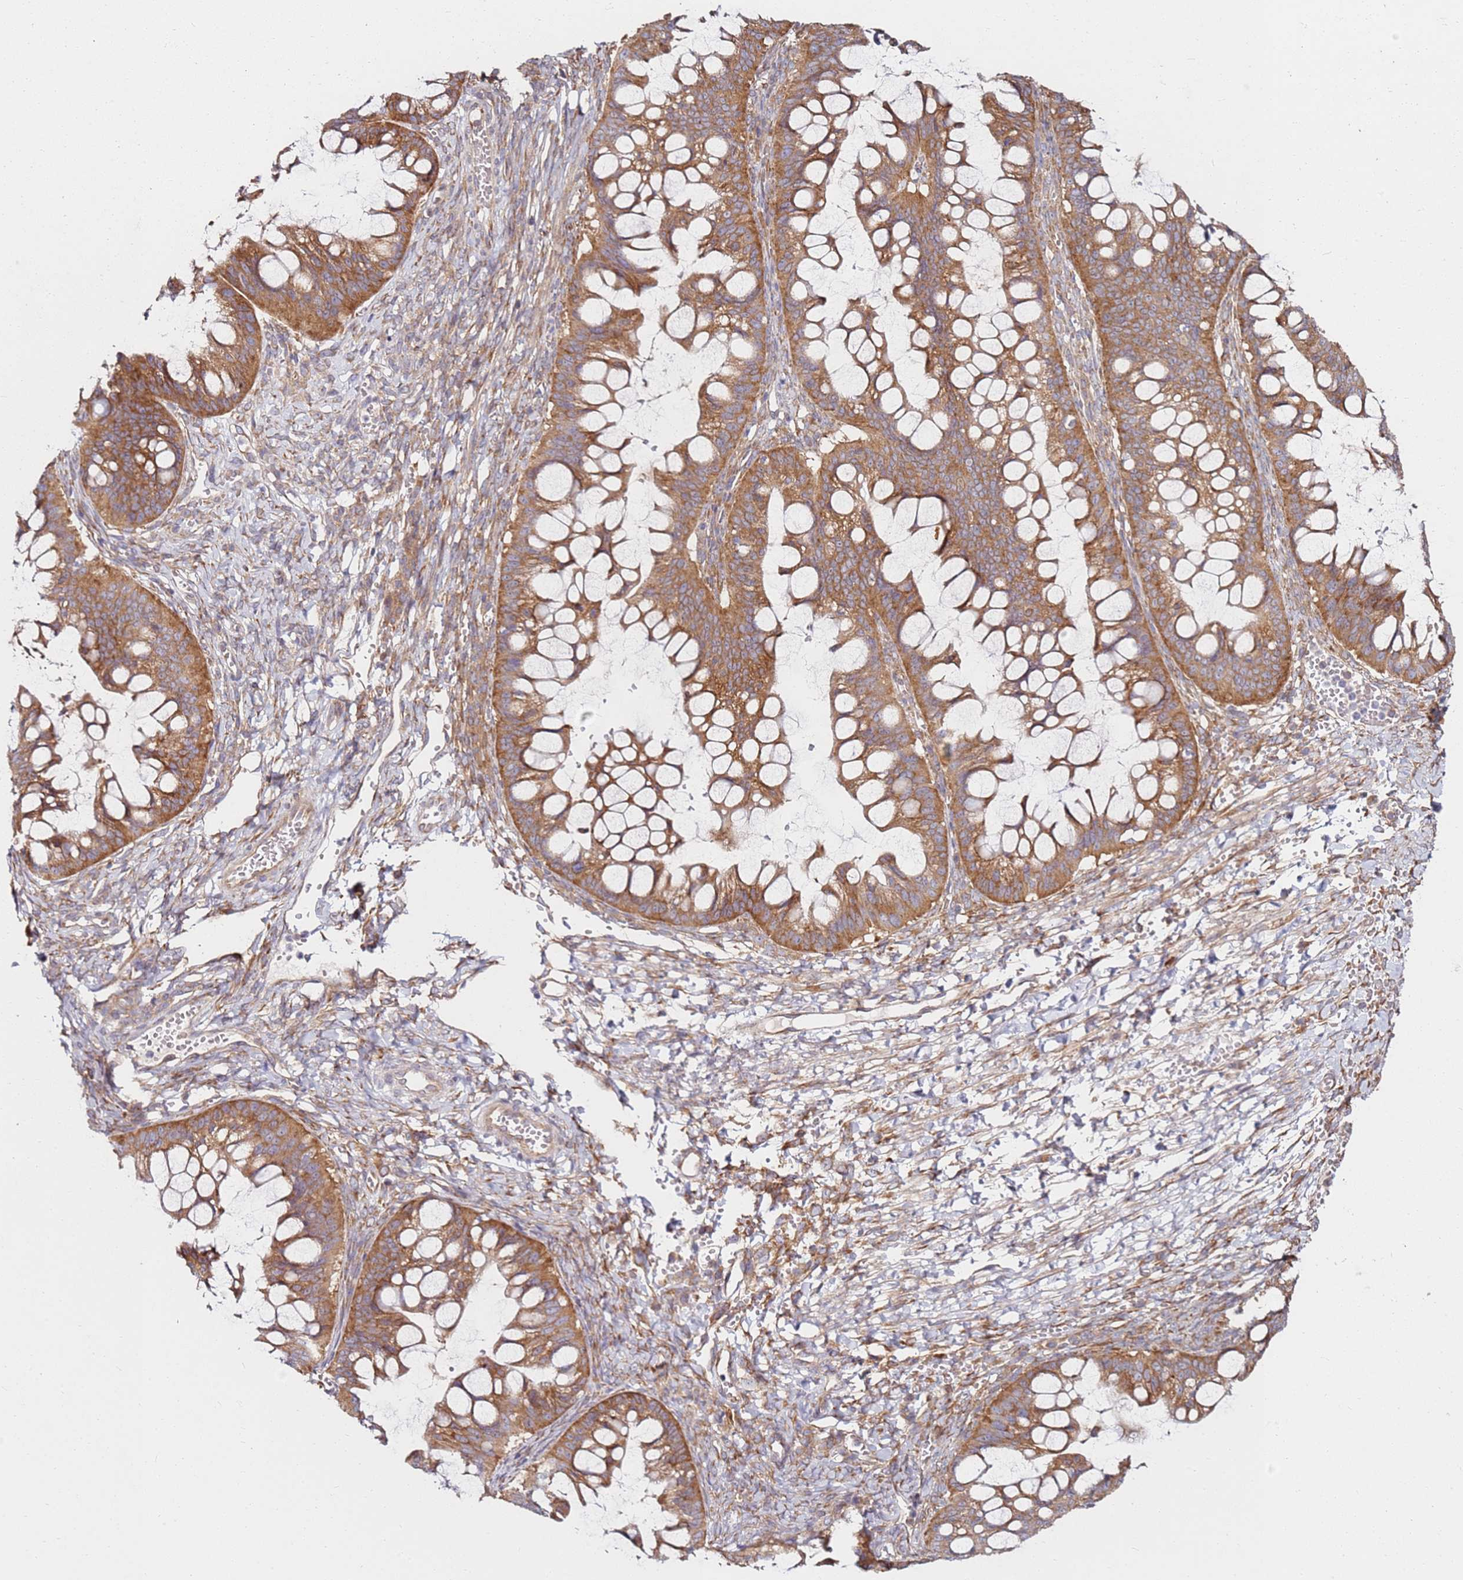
{"staining": {"intensity": "moderate", "quantity": ">75%", "location": "cytoplasmic/membranous"}, "tissue": "ovarian cancer", "cell_type": "Tumor cells", "image_type": "cancer", "snomed": [{"axis": "morphology", "description": "Cystadenocarcinoma, mucinous, NOS"}, {"axis": "topography", "description": "Ovary"}], "caption": "Moderate cytoplasmic/membranous expression for a protein is appreciated in approximately >75% of tumor cells of mucinous cystadenocarcinoma (ovarian) using immunohistochemistry (IHC).", "gene": "RPS3A", "patient": {"sex": "female", "age": 73}}